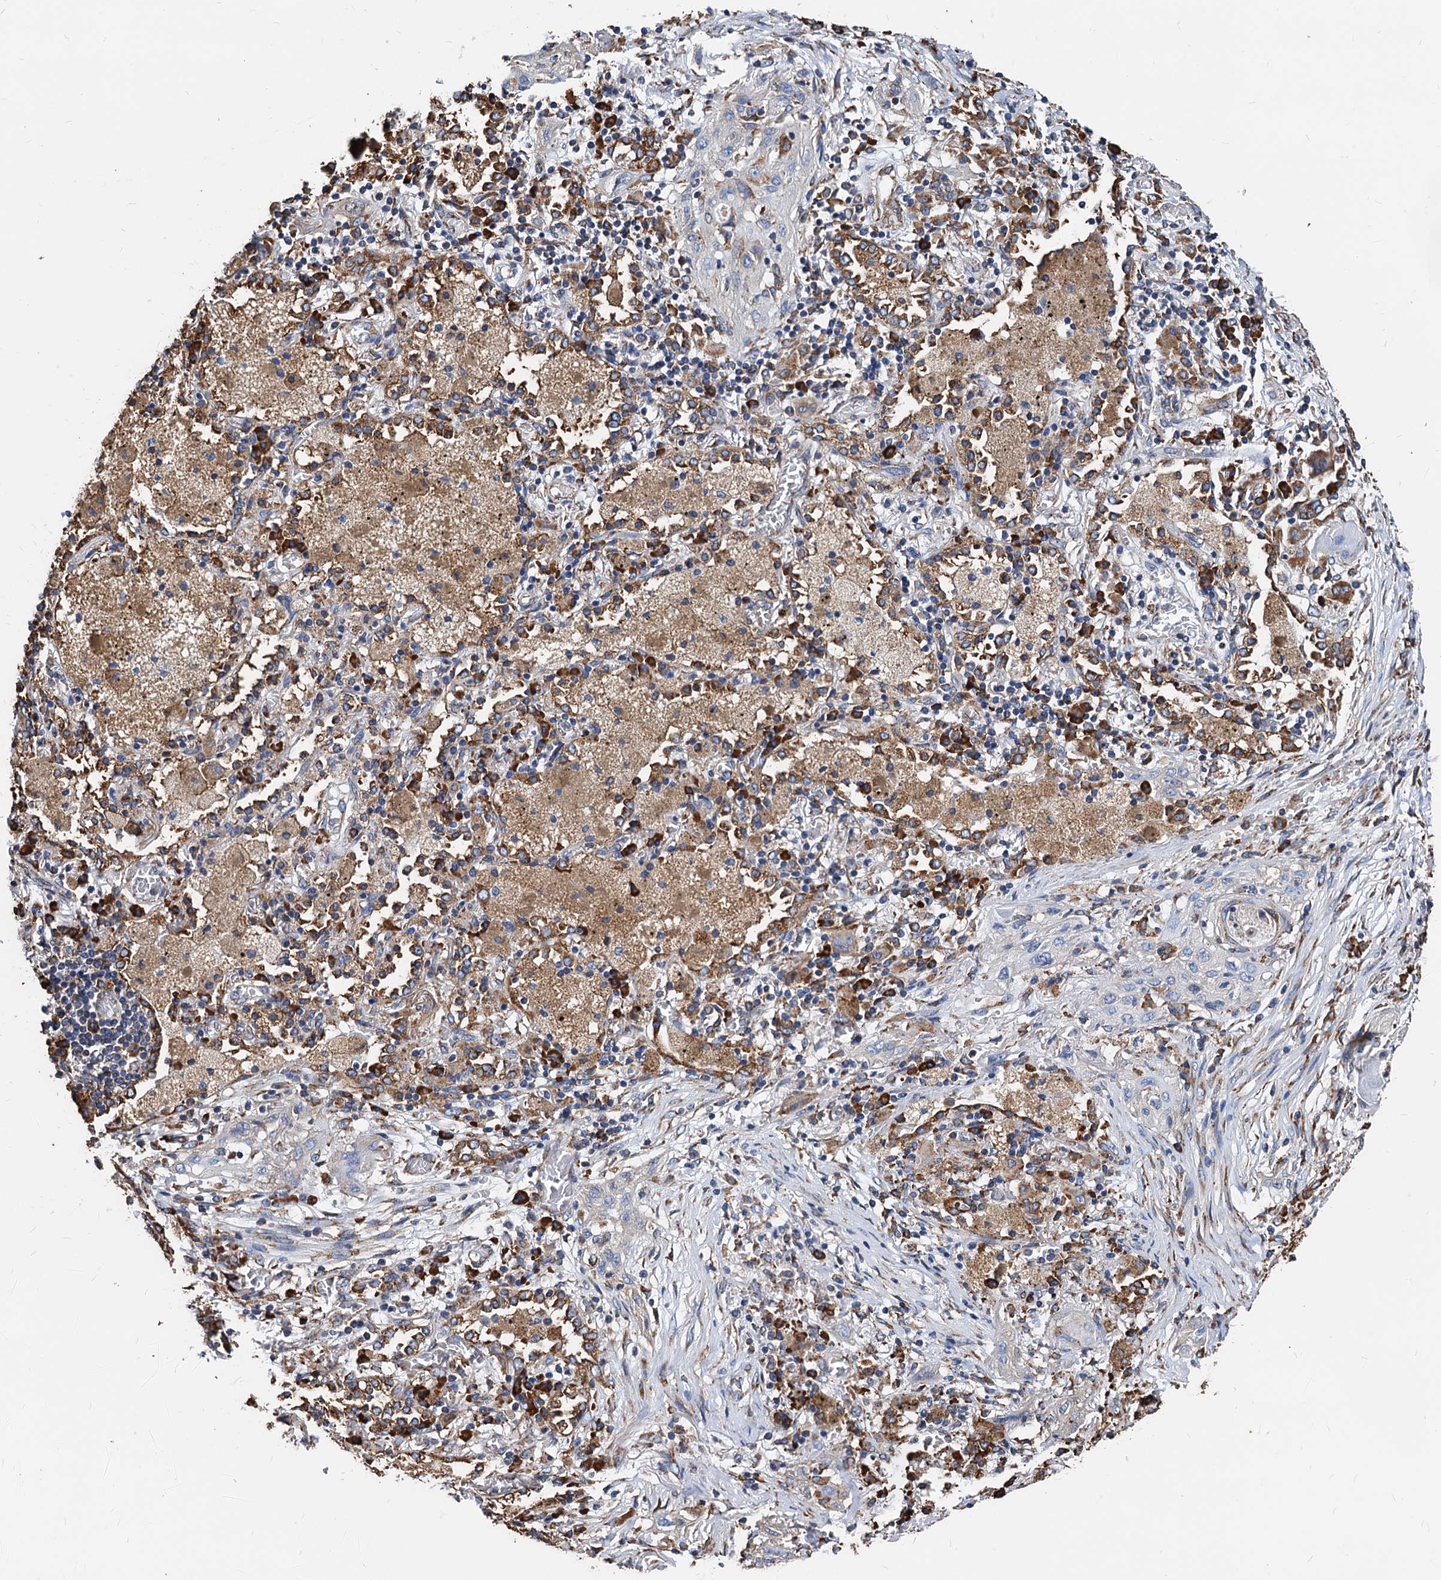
{"staining": {"intensity": "weak", "quantity": "<25%", "location": "cytoplasmic/membranous"}, "tissue": "lung cancer", "cell_type": "Tumor cells", "image_type": "cancer", "snomed": [{"axis": "morphology", "description": "Squamous cell carcinoma, NOS"}, {"axis": "topography", "description": "Lung"}], "caption": "Photomicrograph shows no significant protein expression in tumor cells of lung squamous cell carcinoma.", "gene": "HSPA5", "patient": {"sex": "female", "age": 47}}